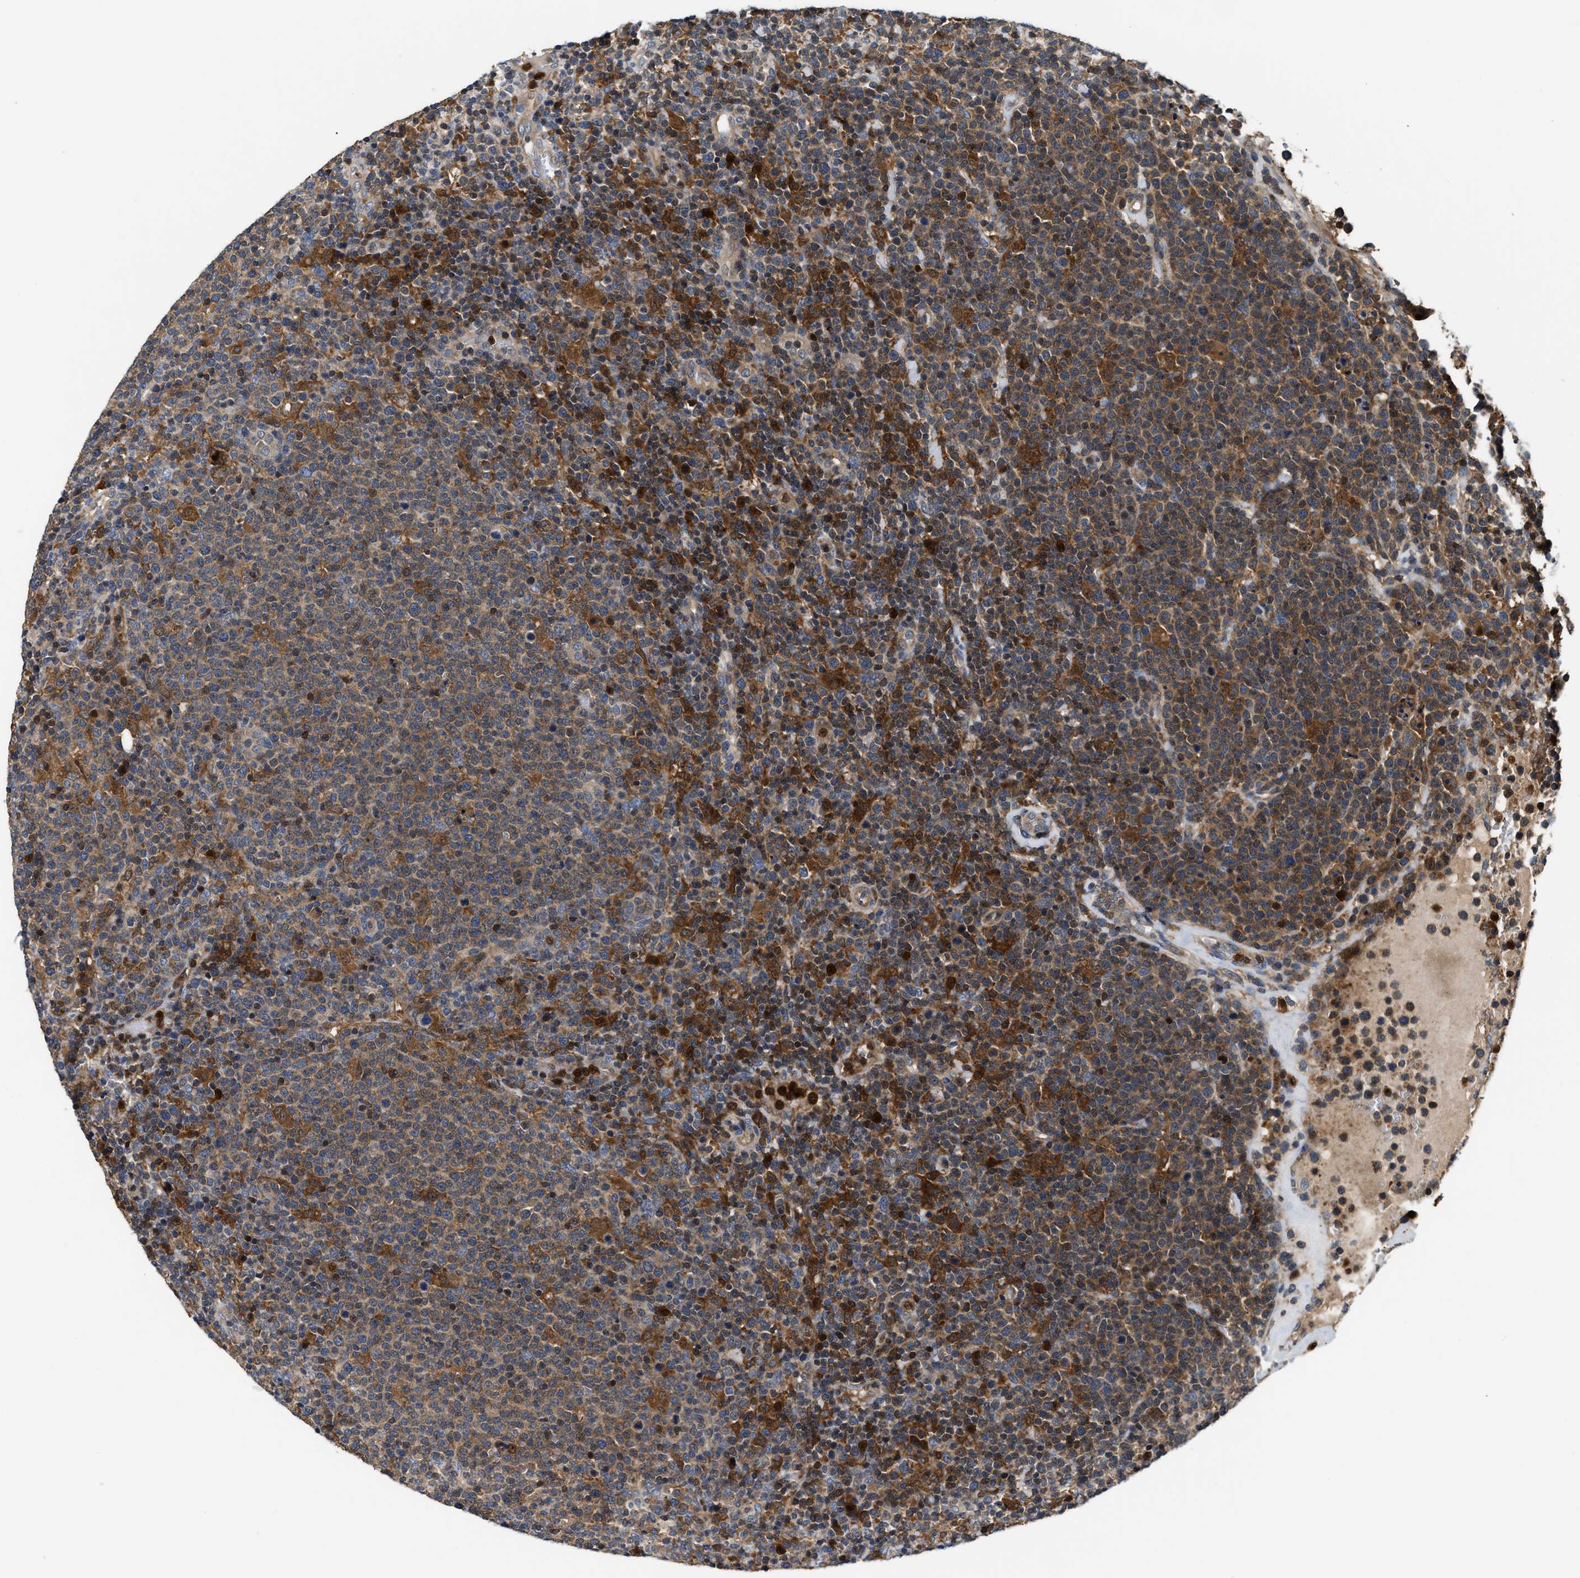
{"staining": {"intensity": "moderate", "quantity": ">75%", "location": "cytoplasmic/membranous"}, "tissue": "lymphoma", "cell_type": "Tumor cells", "image_type": "cancer", "snomed": [{"axis": "morphology", "description": "Malignant lymphoma, non-Hodgkin's type, High grade"}, {"axis": "topography", "description": "Lymph node"}], "caption": "This is an image of immunohistochemistry staining of lymphoma, which shows moderate positivity in the cytoplasmic/membranous of tumor cells.", "gene": "OSTF1", "patient": {"sex": "male", "age": 61}}